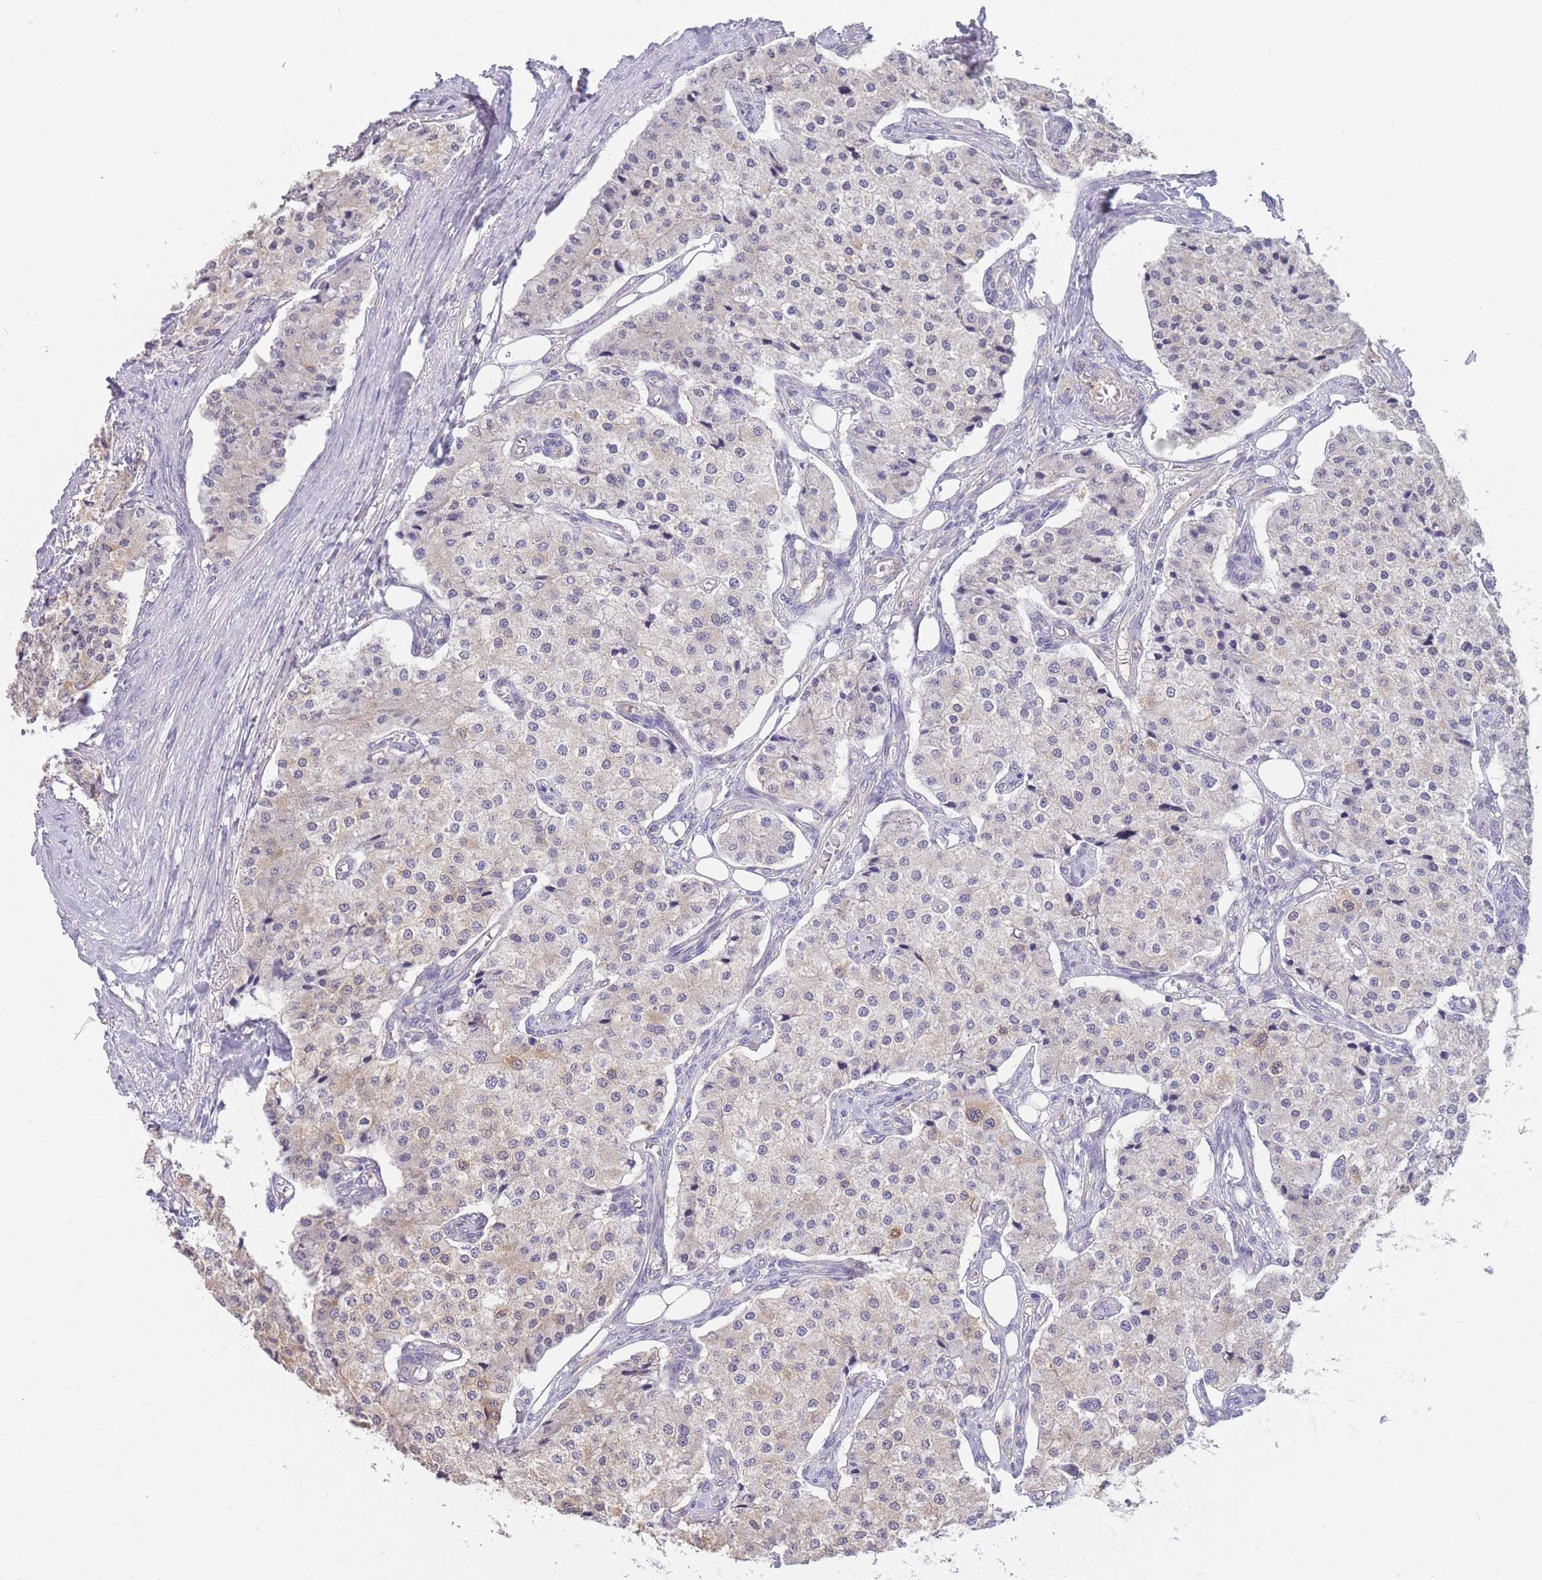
{"staining": {"intensity": "negative", "quantity": "none", "location": "none"}, "tissue": "carcinoid", "cell_type": "Tumor cells", "image_type": "cancer", "snomed": [{"axis": "morphology", "description": "Carcinoid, malignant, NOS"}, {"axis": "topography", "description": "Colon"}], "caption": "Immunohistochemistry (IHC) of carcinoid (malignant) demonstrates no positivity in tumor cells. Brightfield microscopy of immunohistochemistry stained with DAB (3,3'-diaminobenzidine) (brown) and hematoxylin (blue), captured at high magnification.", "gene": "SMC6", "patient": {"sex": "female", "age": 52}}